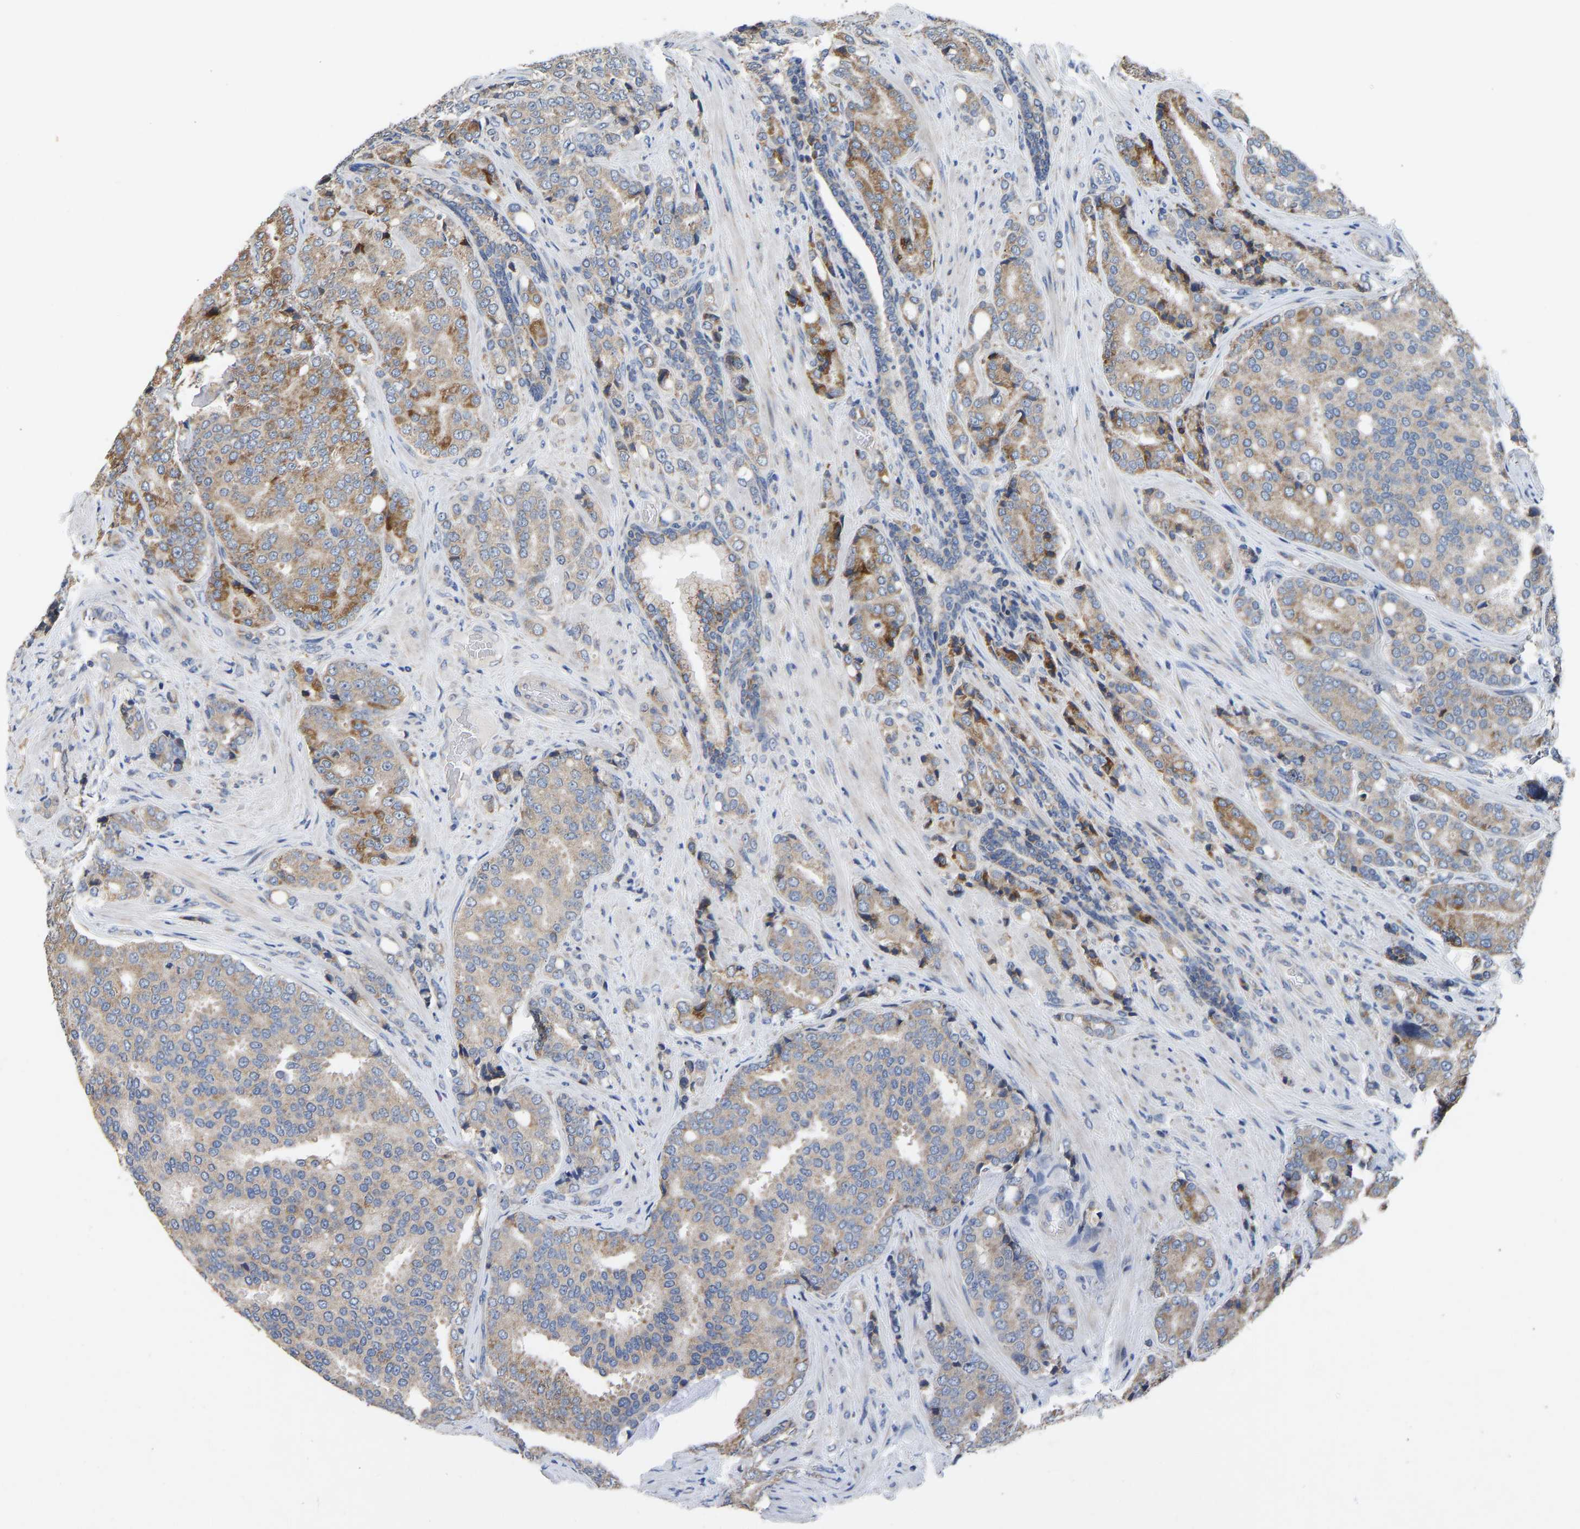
{"staining": {"intensity": "moderate", "quantity": ">75%", "location": "cytoplasmic/membranous"}, "tissue": "prostate cancer", "cell_type": "Tumor cells", "image_type": "cancer", "snomed": [{"axis": "morphology", "description": "Adenocarcinoma, High grade"}, {"axis": "topography", "description": "Prostate"}], "caption": "Immunohistochemical staining of human prostate high-grade adenocarcinoma shows medium levels of moderate cytoplasmic/membranous protein expression in approximately >75% of tumor cells.", "gene": "TMEM150A", "patient": {"sex": "male", "age": 50}}